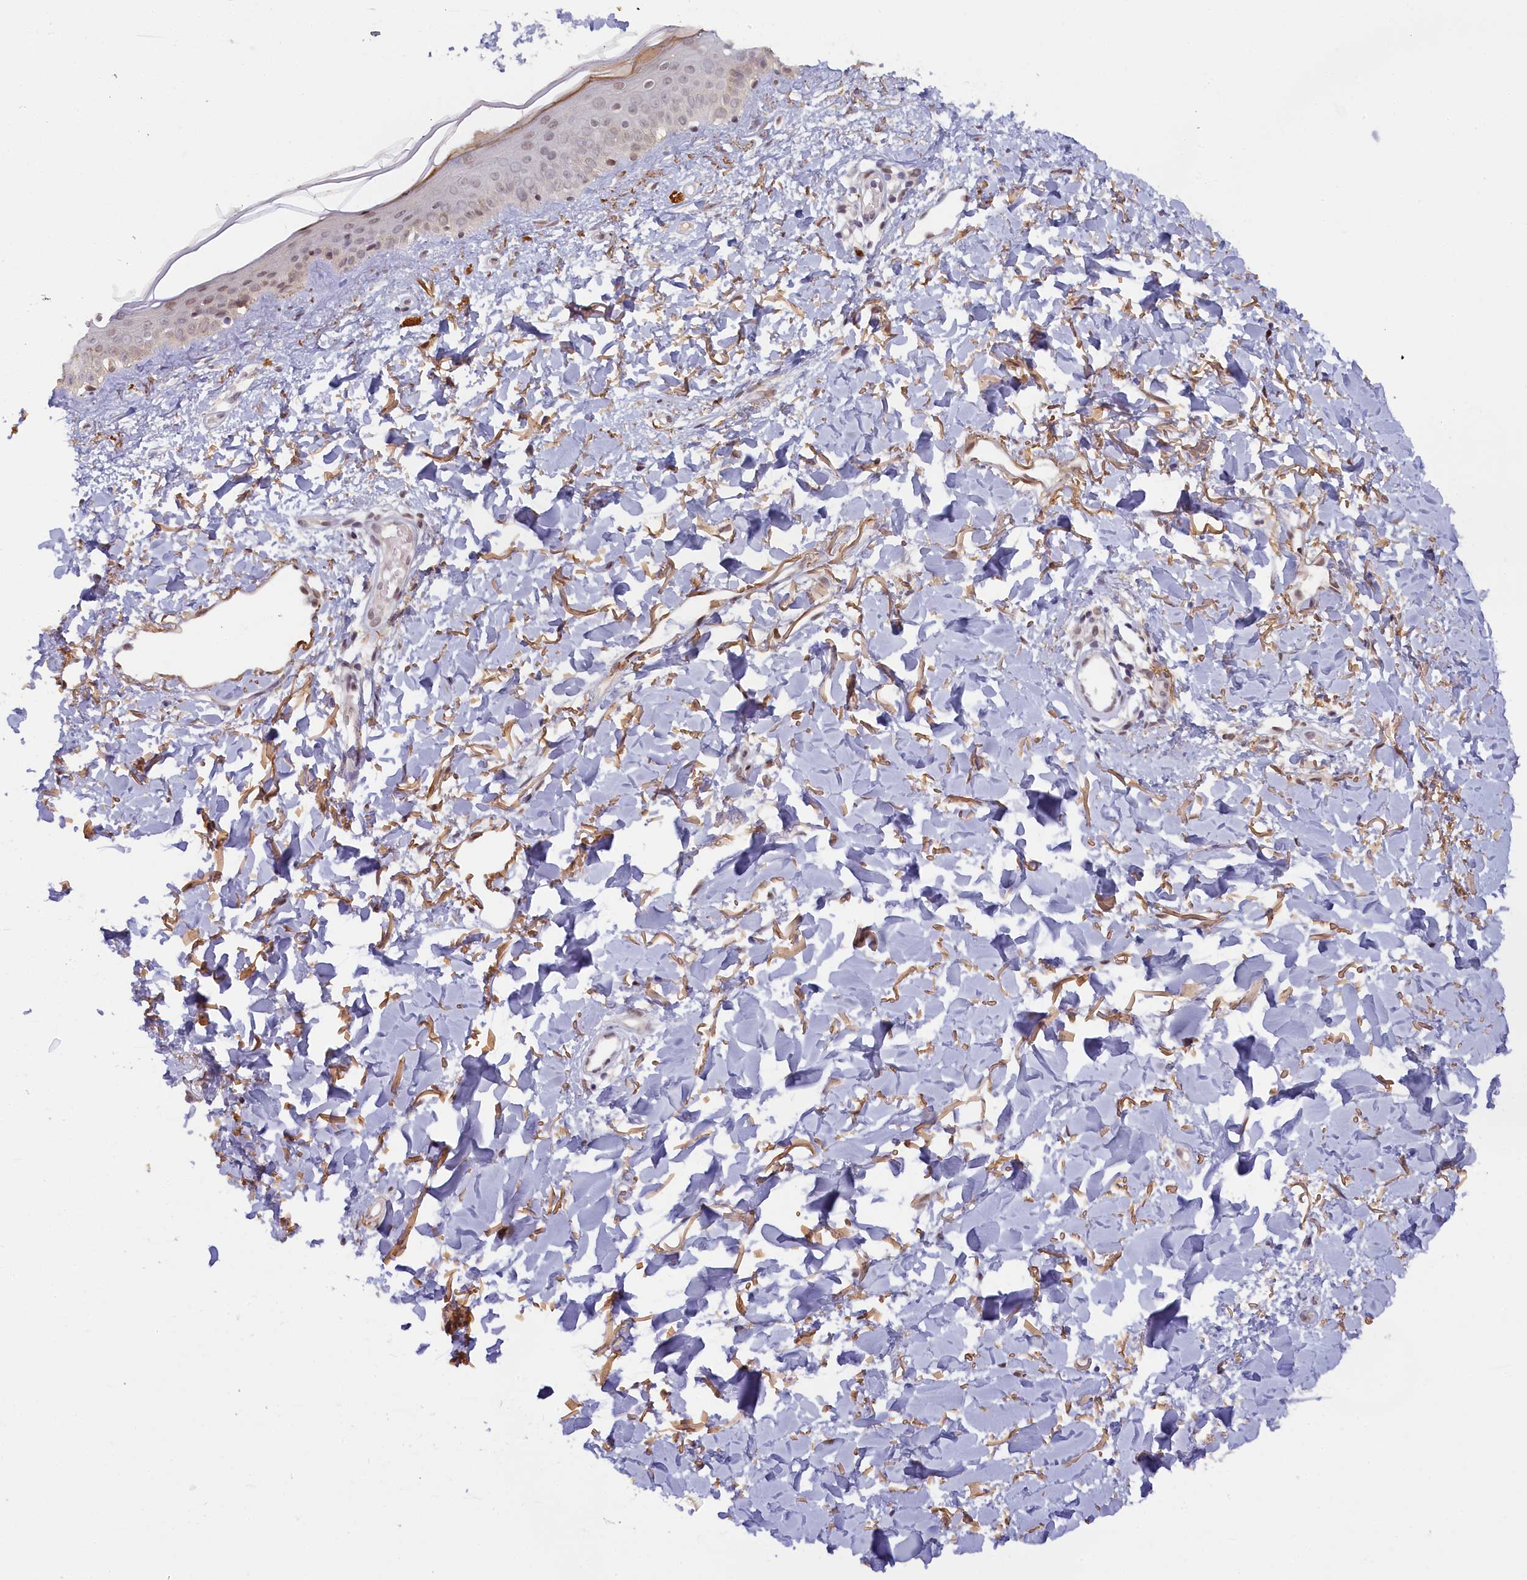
{"staining": {"intensity": "moderate", "quantity": ">75%", "location": "nuclear"}, "tissue": "skin", "cell_type": "Fibroblasts", "image_type": "normal", "snomed": [{"axis": "morphology", "description": "Normal tissue, NOS"}, {"axis": "topography", "description": "Skin"}], "caption": "DAB (3,3'-diaminobenzidine) immunohistochemical staining of normal human skin shows moderate nuclear protein positivity in approximately >75% of fibroblasts. (Brightfield microscopy of DAB IHC at high magnification).", "gene": "SEC31B", "patient": {"sex": "female", "age": 58}}